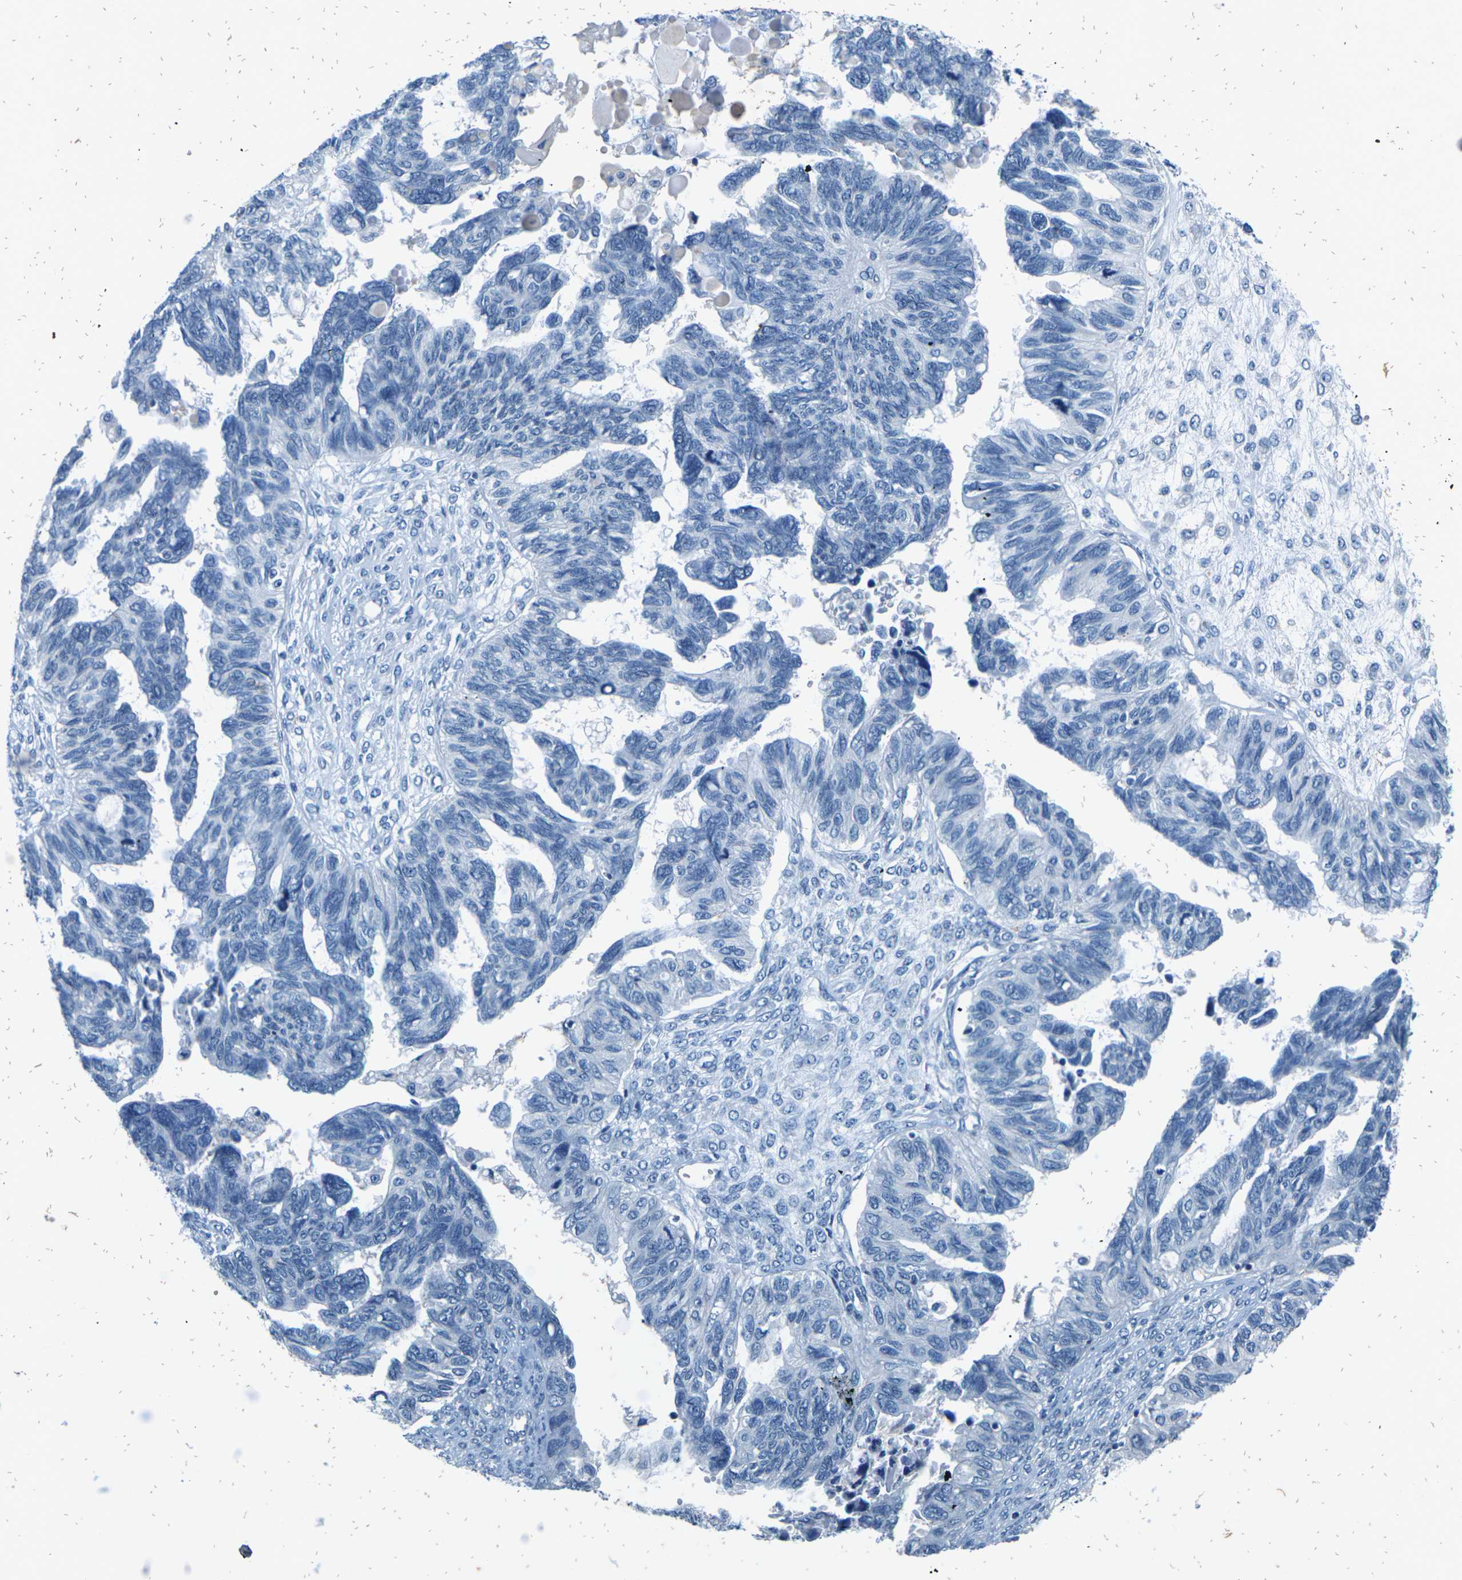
{"staining": {"intensity": "negative", "quantity": "none", "location": "none"}, "tissue": "ovarian cancer", "cell_type": "Tumor cells", "image_type": "cancer", "snomed": [{"axis": "morphology", "description": "Cystadenocarcinoma, serous, NOS"}, {"axis": "topography", "description": "Ovary"}], "caption": "Human ovarian cancer stained for a protein using IHC shows no staining in tumor cells.", "gene": "UMOD", "patient": {"sex": "female", "age": 79}}